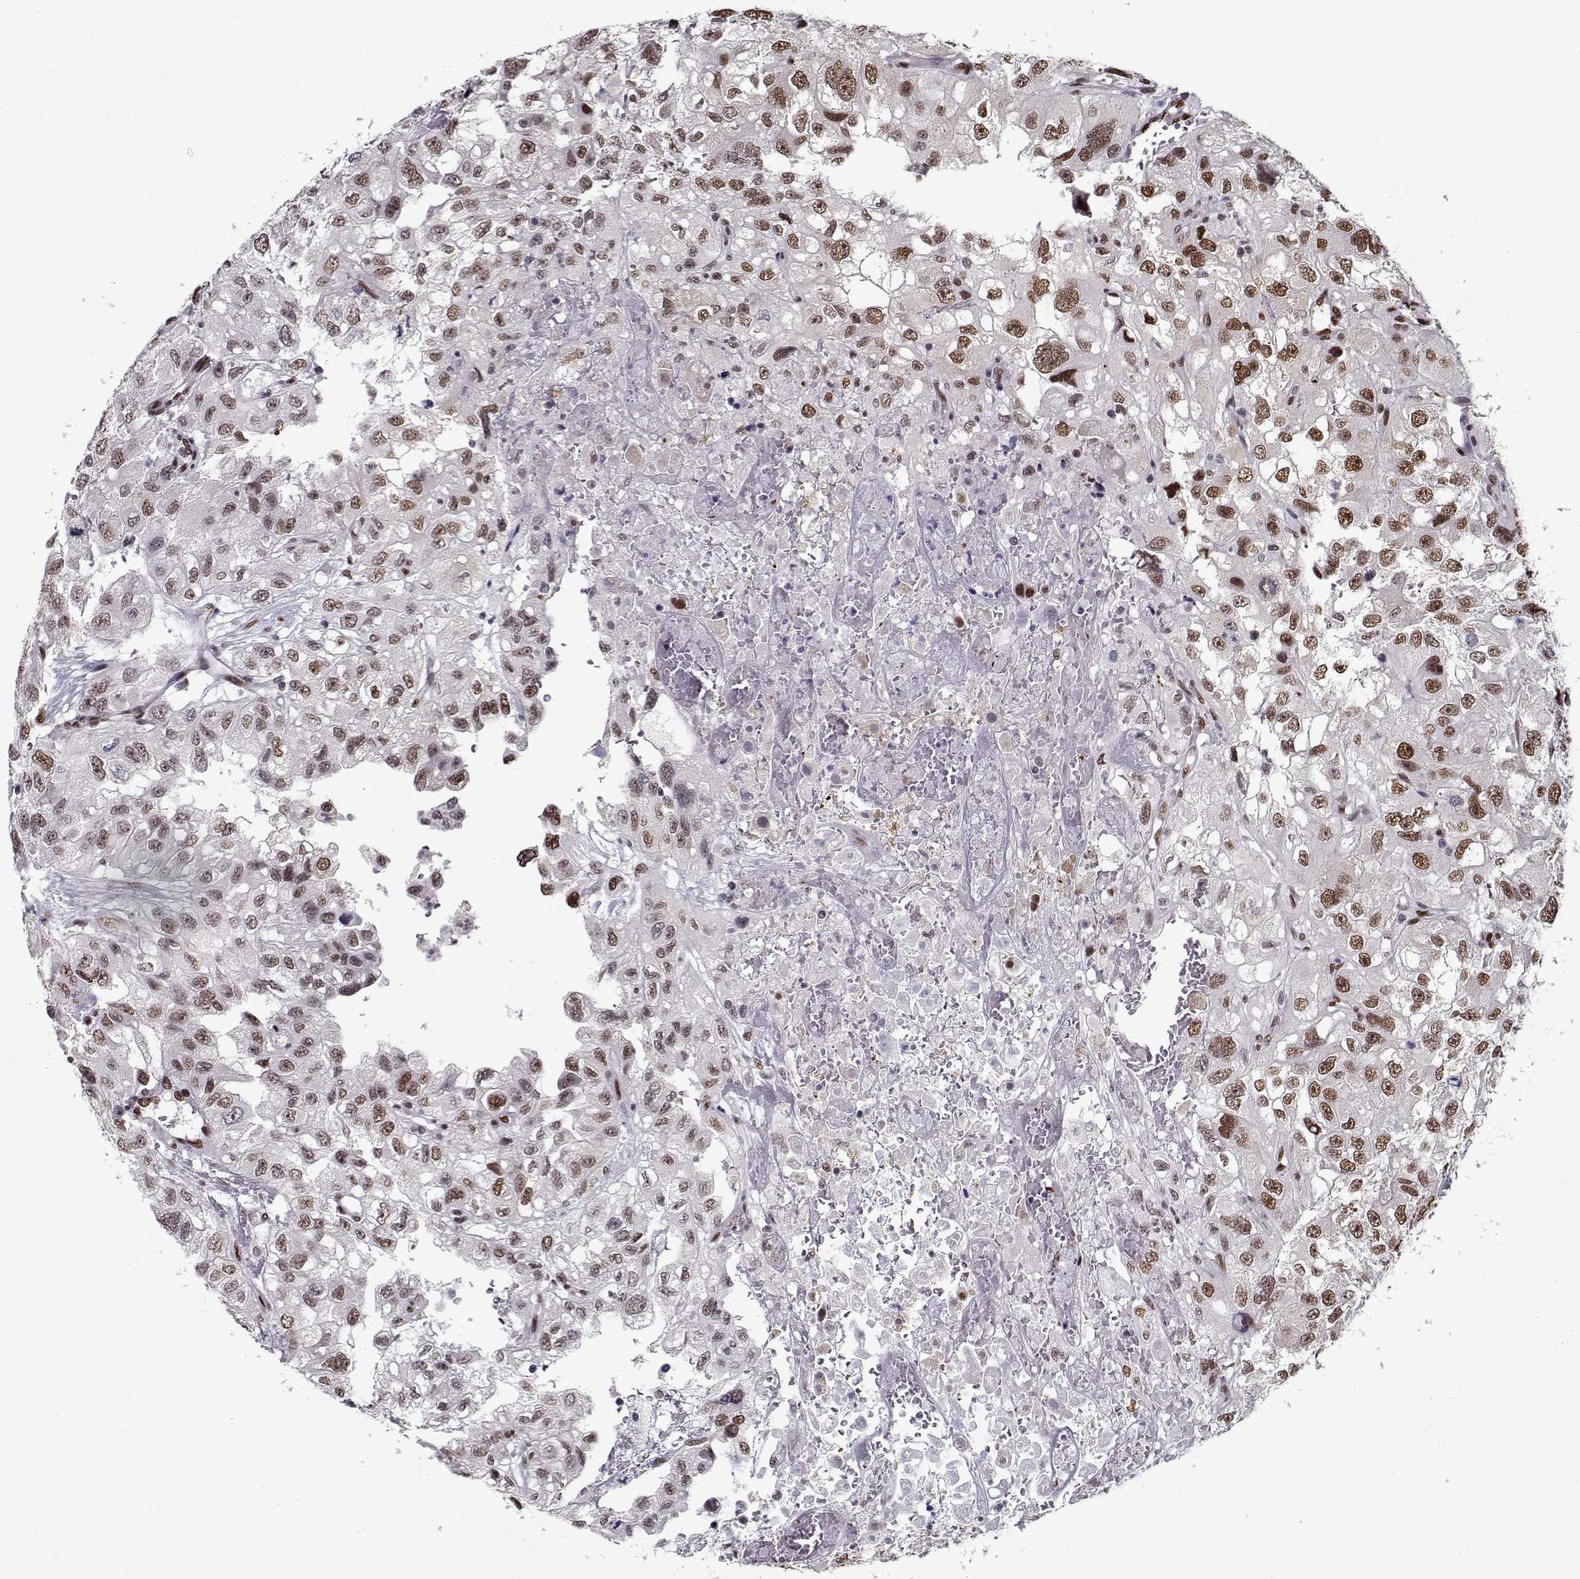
{"staining": {"intensity": "weak", "quantity": ">75%", "location": "nuclear"}, "tissue": "renal cancer", "cell_type": "Tumor cells", "image_type": "cancer", "snomed": [{"axis": "morphology", "description": "Adenocarcinoma, NOS"}, {"axis": "topography", "description": "Kidney"}], "caption": "Approximately >75% of tumor cells in renal cancer display weak nuclear protein positivity as visualized by brown immunohistochemical staining.", "gene": "PRMT8", "patient": {"sex": "male", "age": 64}}